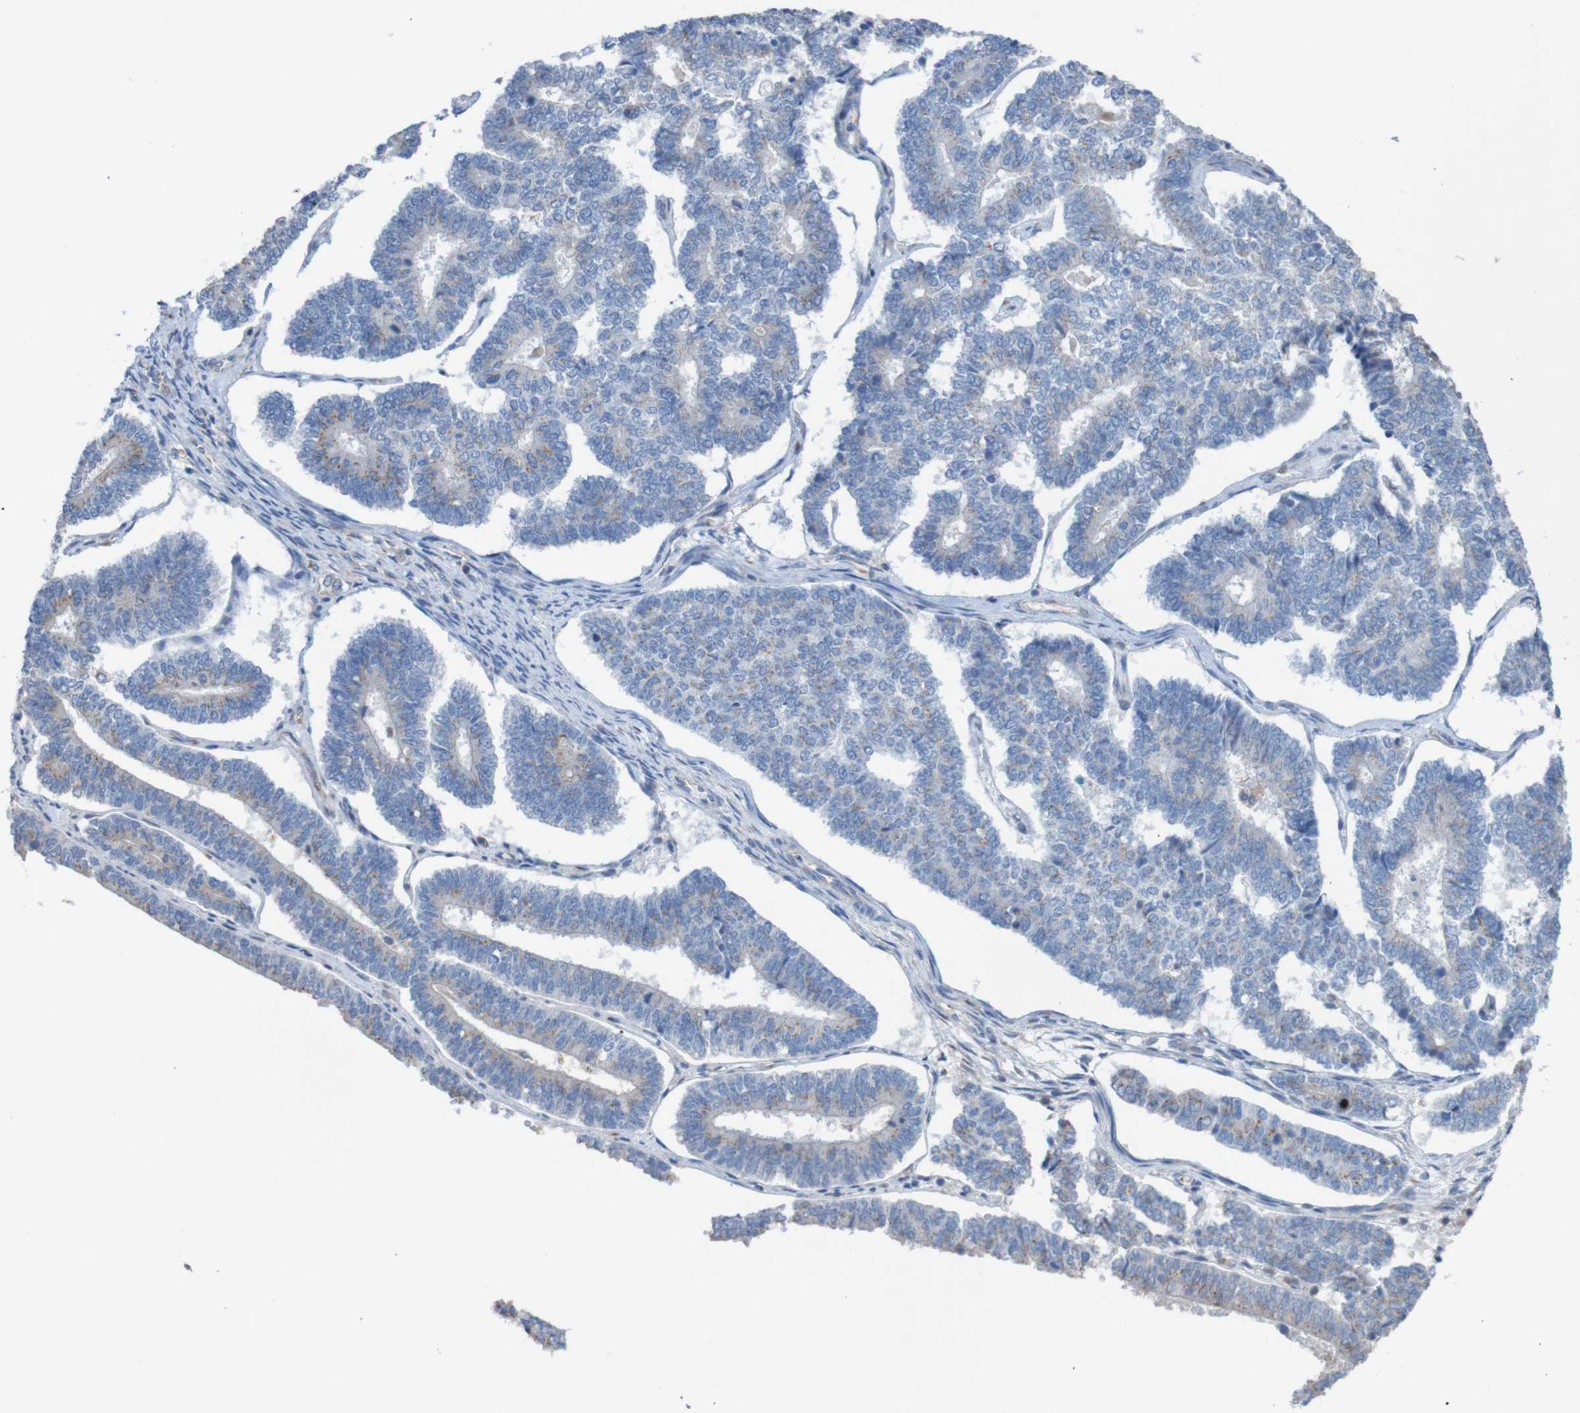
{"staining": {"intensity": "weak", "quantity": "<25%", "location": "cytoplasmic/membranous"}, "tissue": "endometrial cancer", "cell_type": "Tumor cells", "image_type": "cancer", "snomed": [{"axis": "morphology", "description": "Adenocarcinoma, NOS"}, {"axis": "topography", "description": "Endometrium"}], "caption": "An immunohistochemistry histopathology image of endometrial cancer is shown. There is no staining in tumor cells of endometrial cancer.", "gene": "MINAR1", "patient": {"sex": "female", "age": 70}}